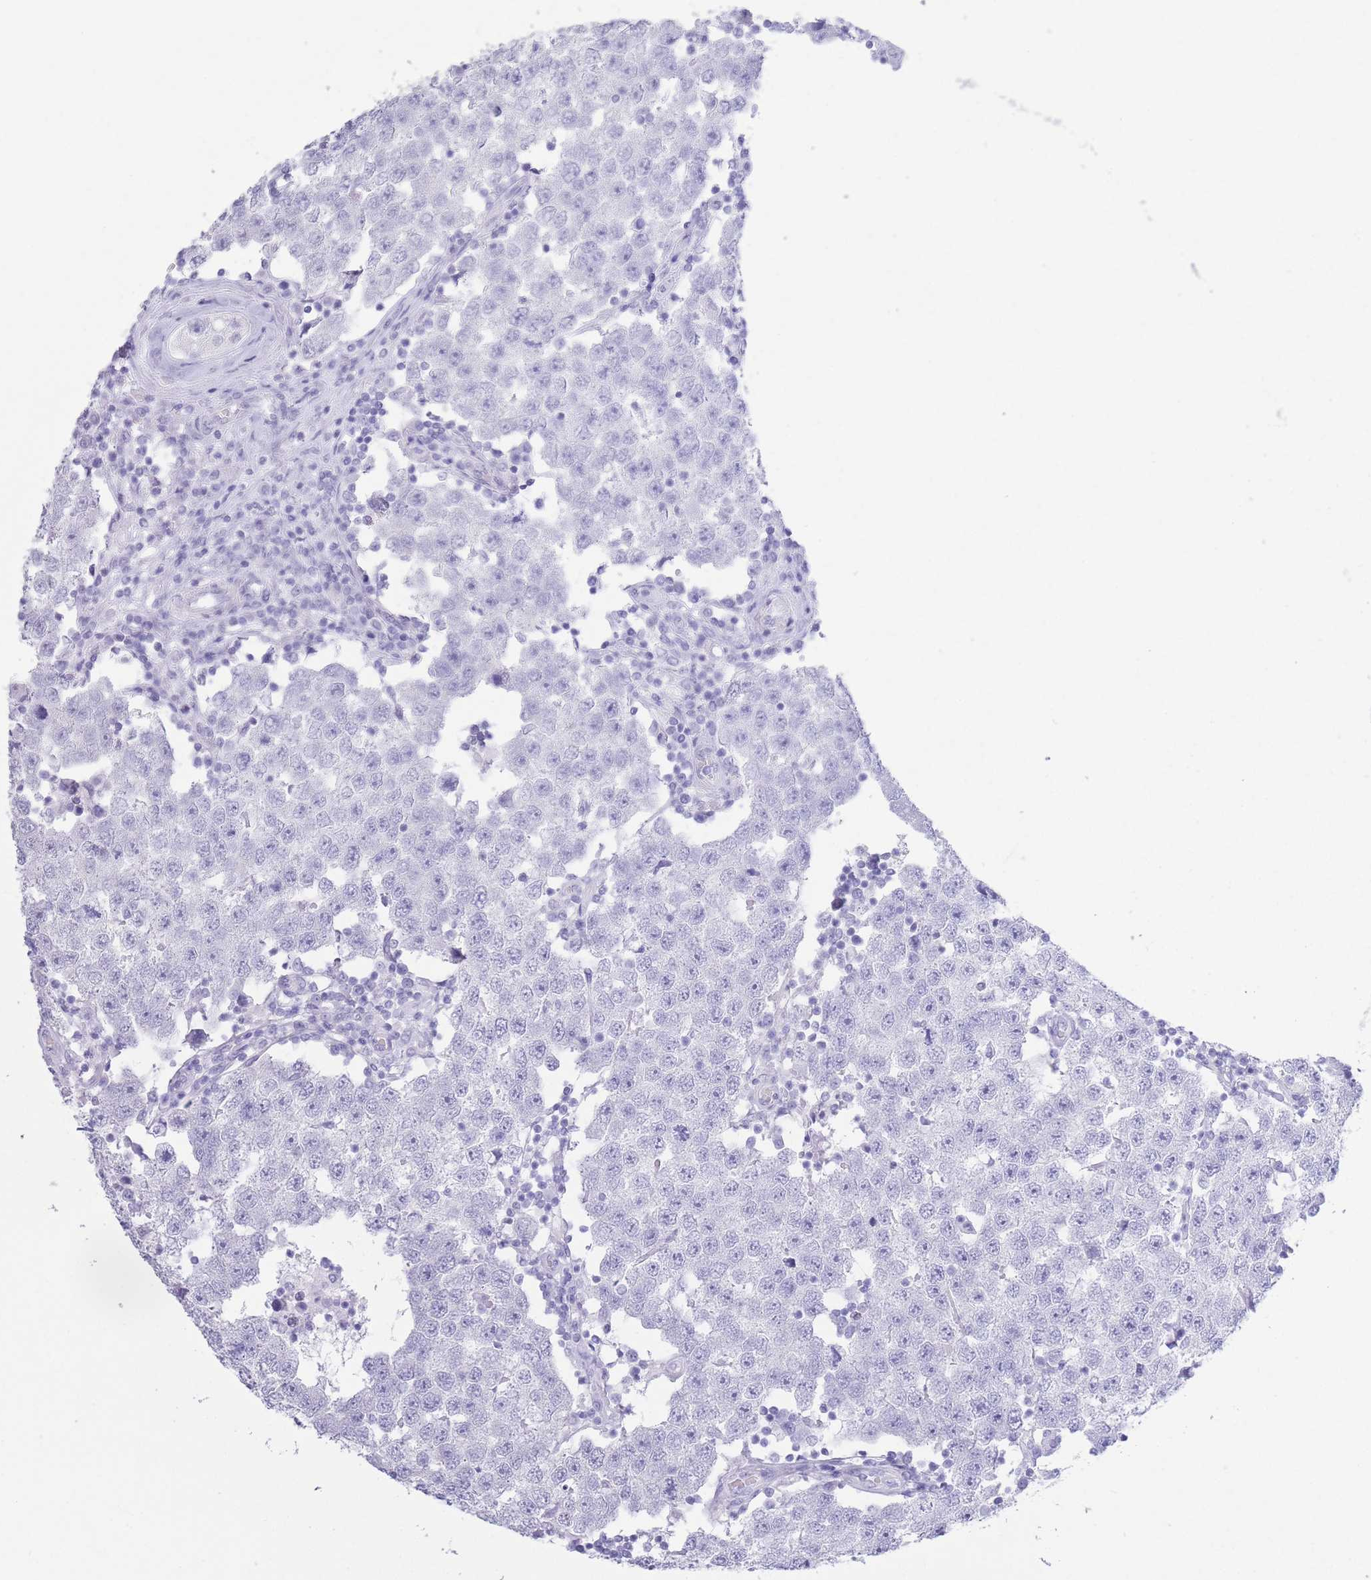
{"staining": {"intensity": "negative", "quantity": "none", "location": "none"}, "tissue": "testis cancer", "cell_type": "Tumor cells", "image_type": "cancer", "snomed": [{"axis": "morphology", "description": "Seminoma, NOS"}, {"axis": "topography", "description": "Testis"}], "caption": "High power microscopy photomicrograph of an immunohistochemistry (IHC) micrograph of testis cancer, revealing no significant expression in tumor cells.", "gene": "PKLR", "patient": {"sex": "male", "age": 34}}